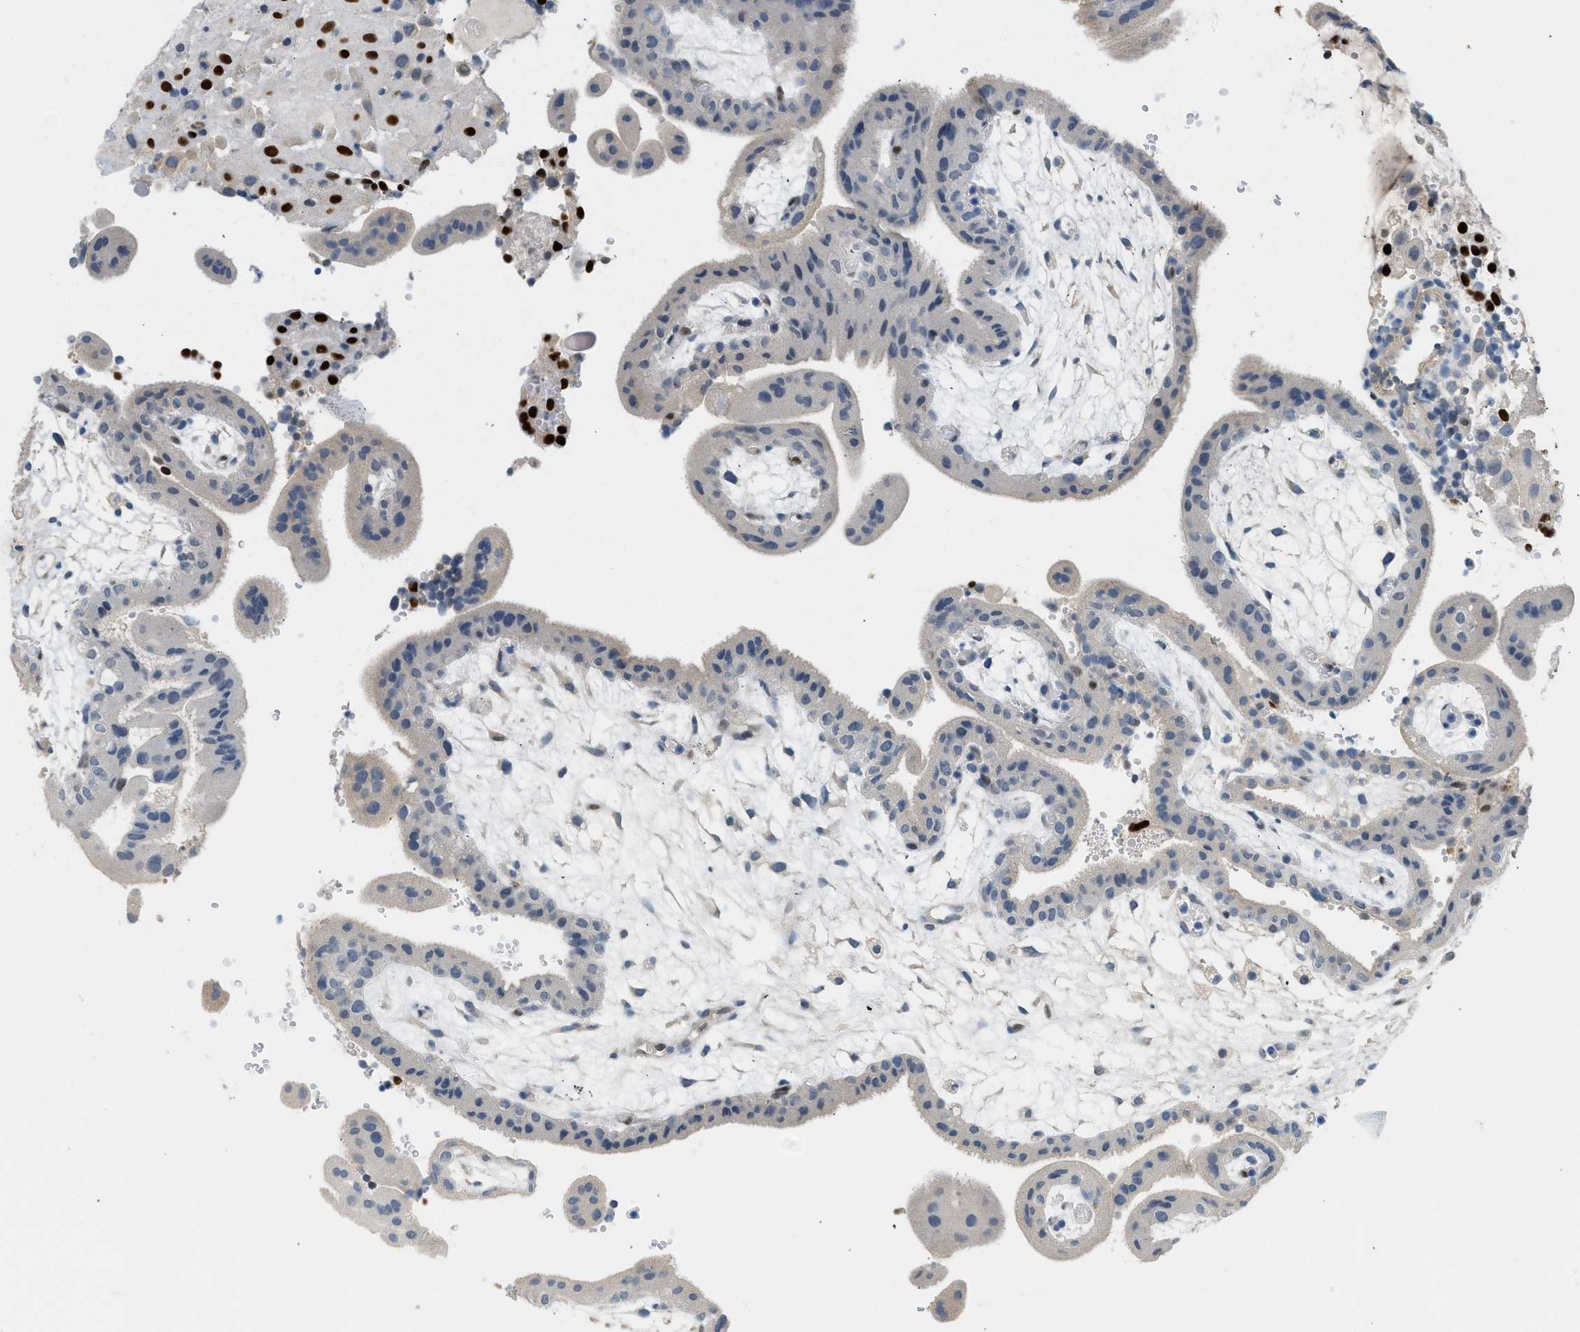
{"staining": {"intensity": "strong", "quantity": ">75%", "location": "nuclear"}, "tissue": "placenta", "cell_type": "Decidual cells", "image_type": "normal", "snomed": [{"axis": "morphology", "description": "Normal tissue, NOS"}, {"axis": "topography", "description": "Placenta"}], "caption": "Placenta stained for a protein (brown) shows strong nuclear positive staining in approximately >75% of decidual cells.", "gene": "ZBTB20", "patient": {"sex": "female", "age": 18}}